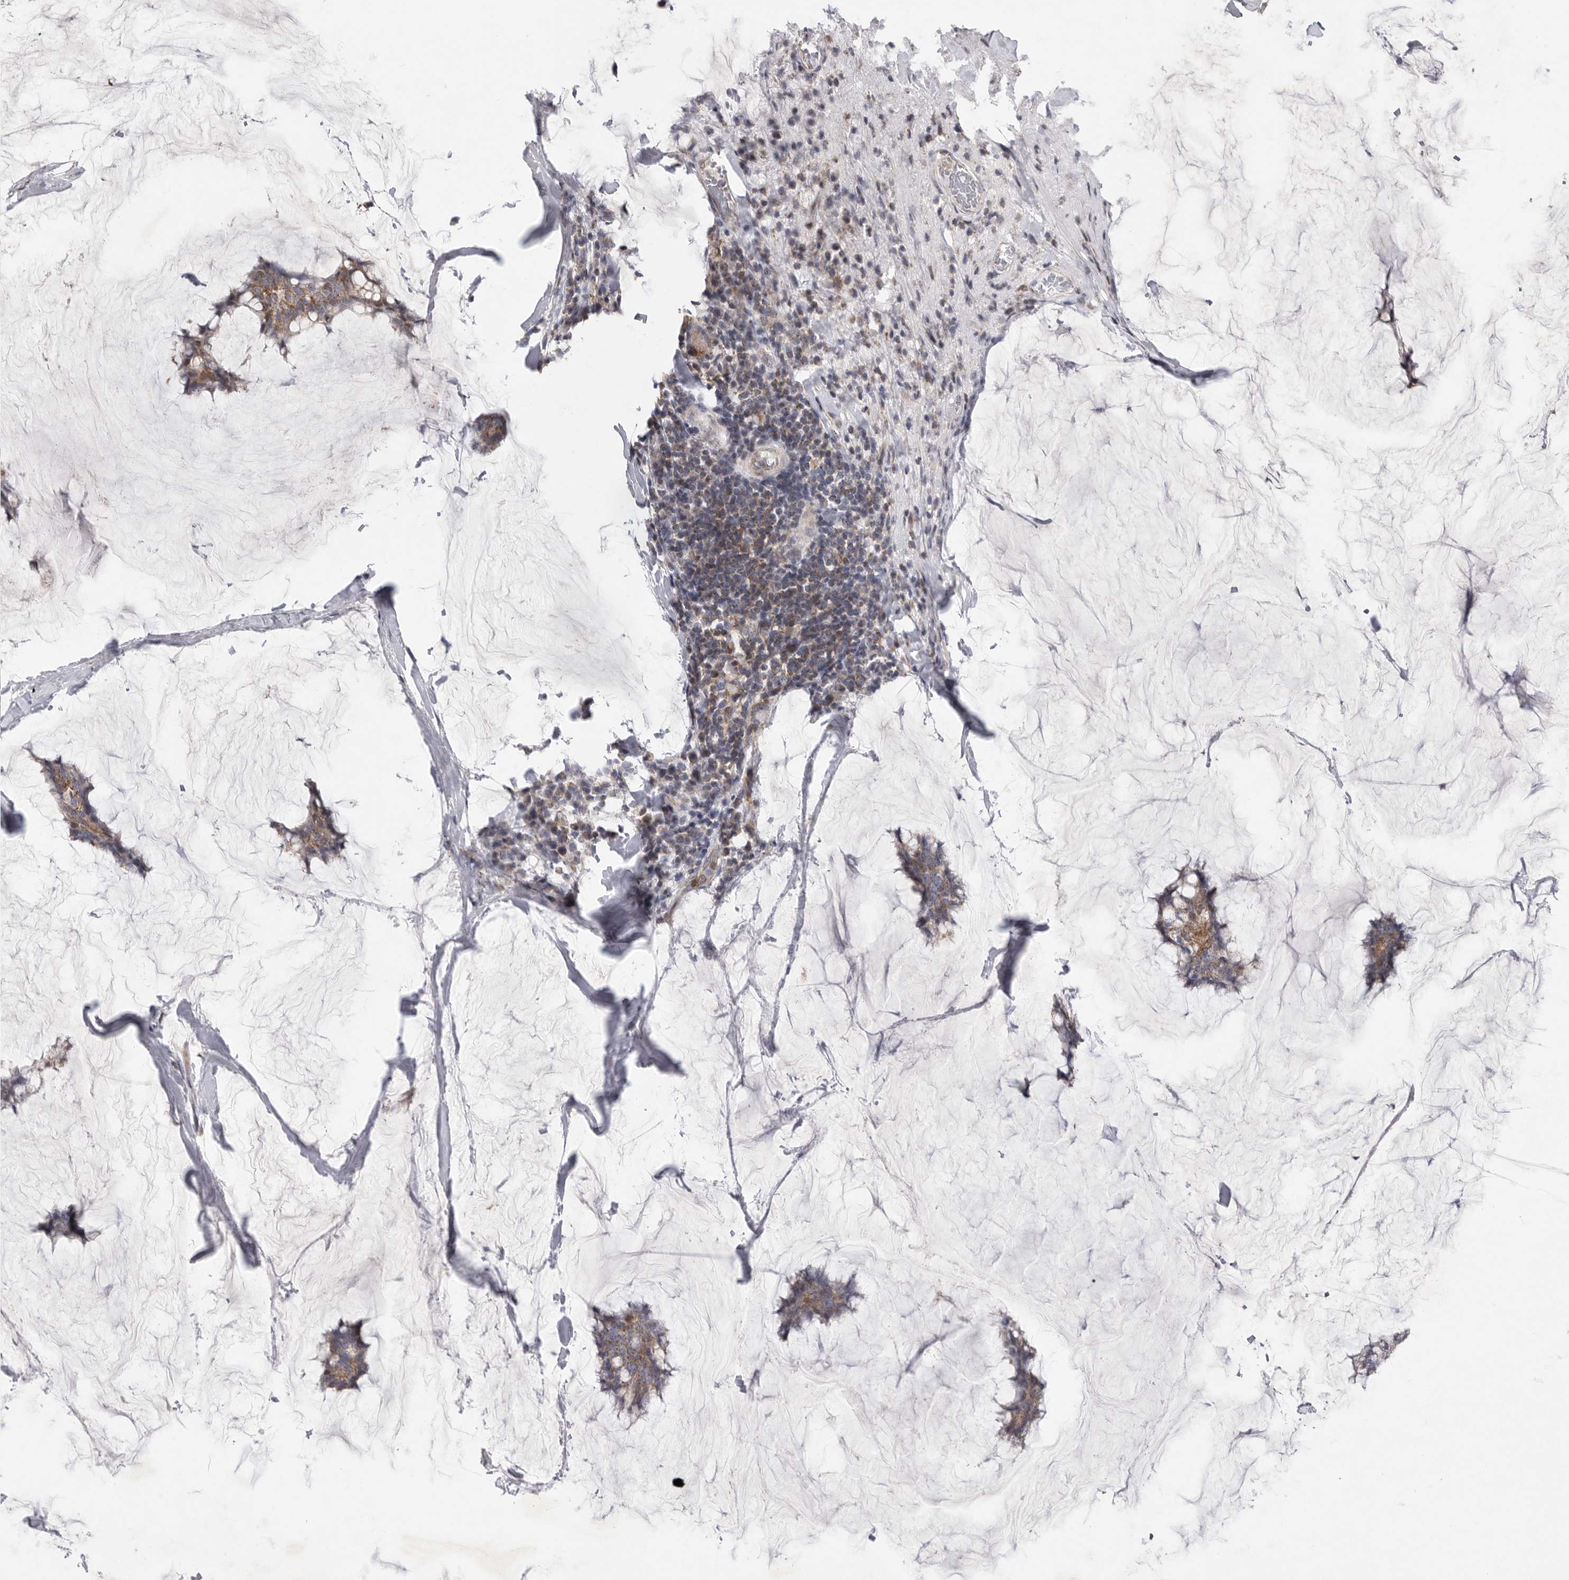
{"staining": {"intensity": "moderate", "quantity": ">75%", "location": "cytoplasmic/membranous"}, "tissue": "breast cancer", "cell_type": "Tumor cells", "image_type": "cancer", "snomed": [{"axis": "morphology", "description": "Duct carcinoma"}, {"axis": "topography", "description": "Breast"}], "caption": "Human breast cancer stained with a brown dye displays moderate cytoplasmic/membranous positive staining in about >75% of tumor cells.", "gene": "MPZL1", "patient": {"sex": "female", "age": 93}}